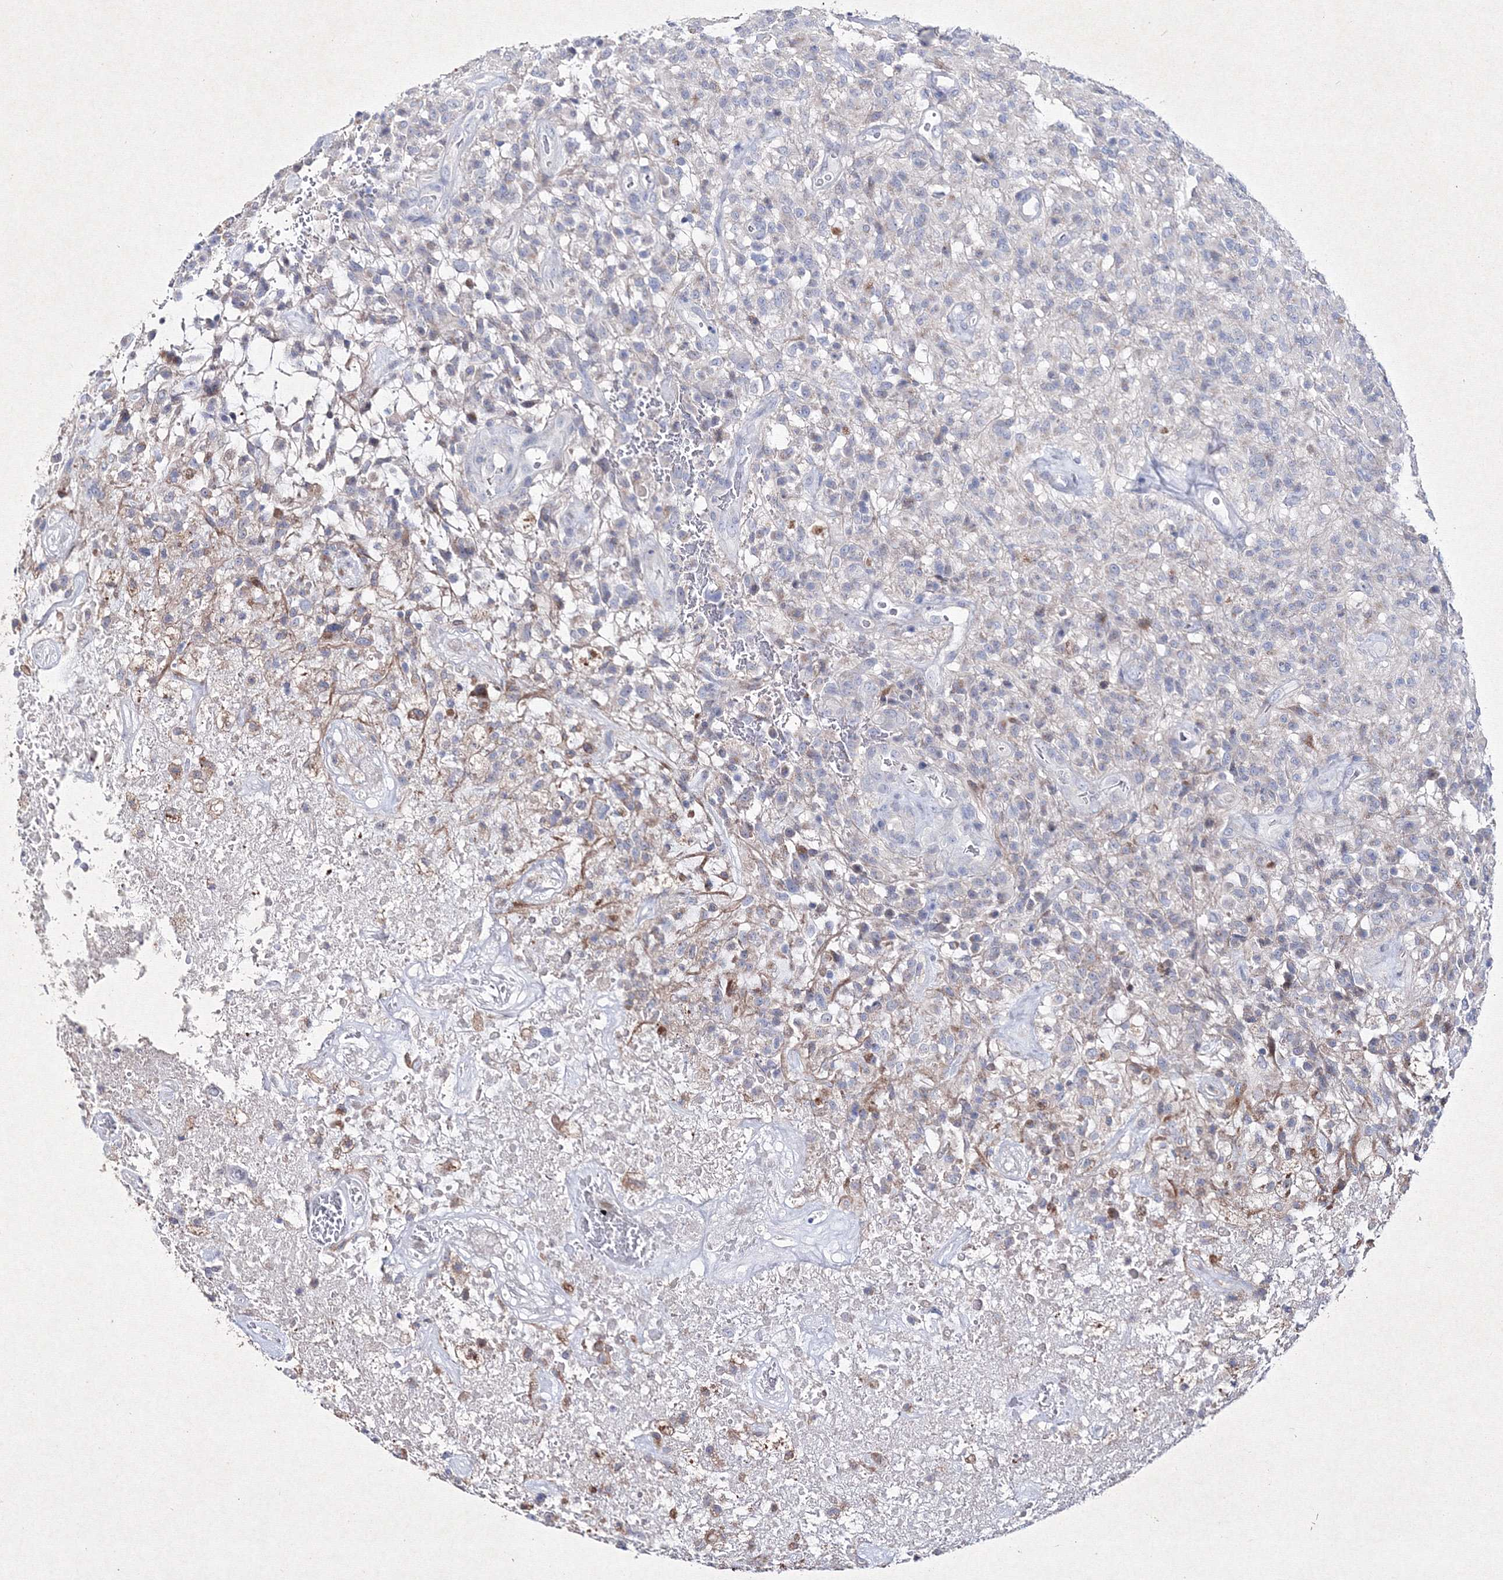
{"staining": {"intensity": "negative", "quantity": "none", "location": "none"}, "tissue": "glioma", "cell_type": "Tumor cells", "image_type": "cancer", "snomed": [{"axis": "morphology", "description": "Glioma, malignant, High grade"}, {"axis": "topography", "description": "Brain"}], "caption": "Tumor cells show no significant protein expression in malignant high-grade glioma. Nuclei are stained in blue.", "gene": "SMIM29", "patient": {"sex": "female", "age": 57}}